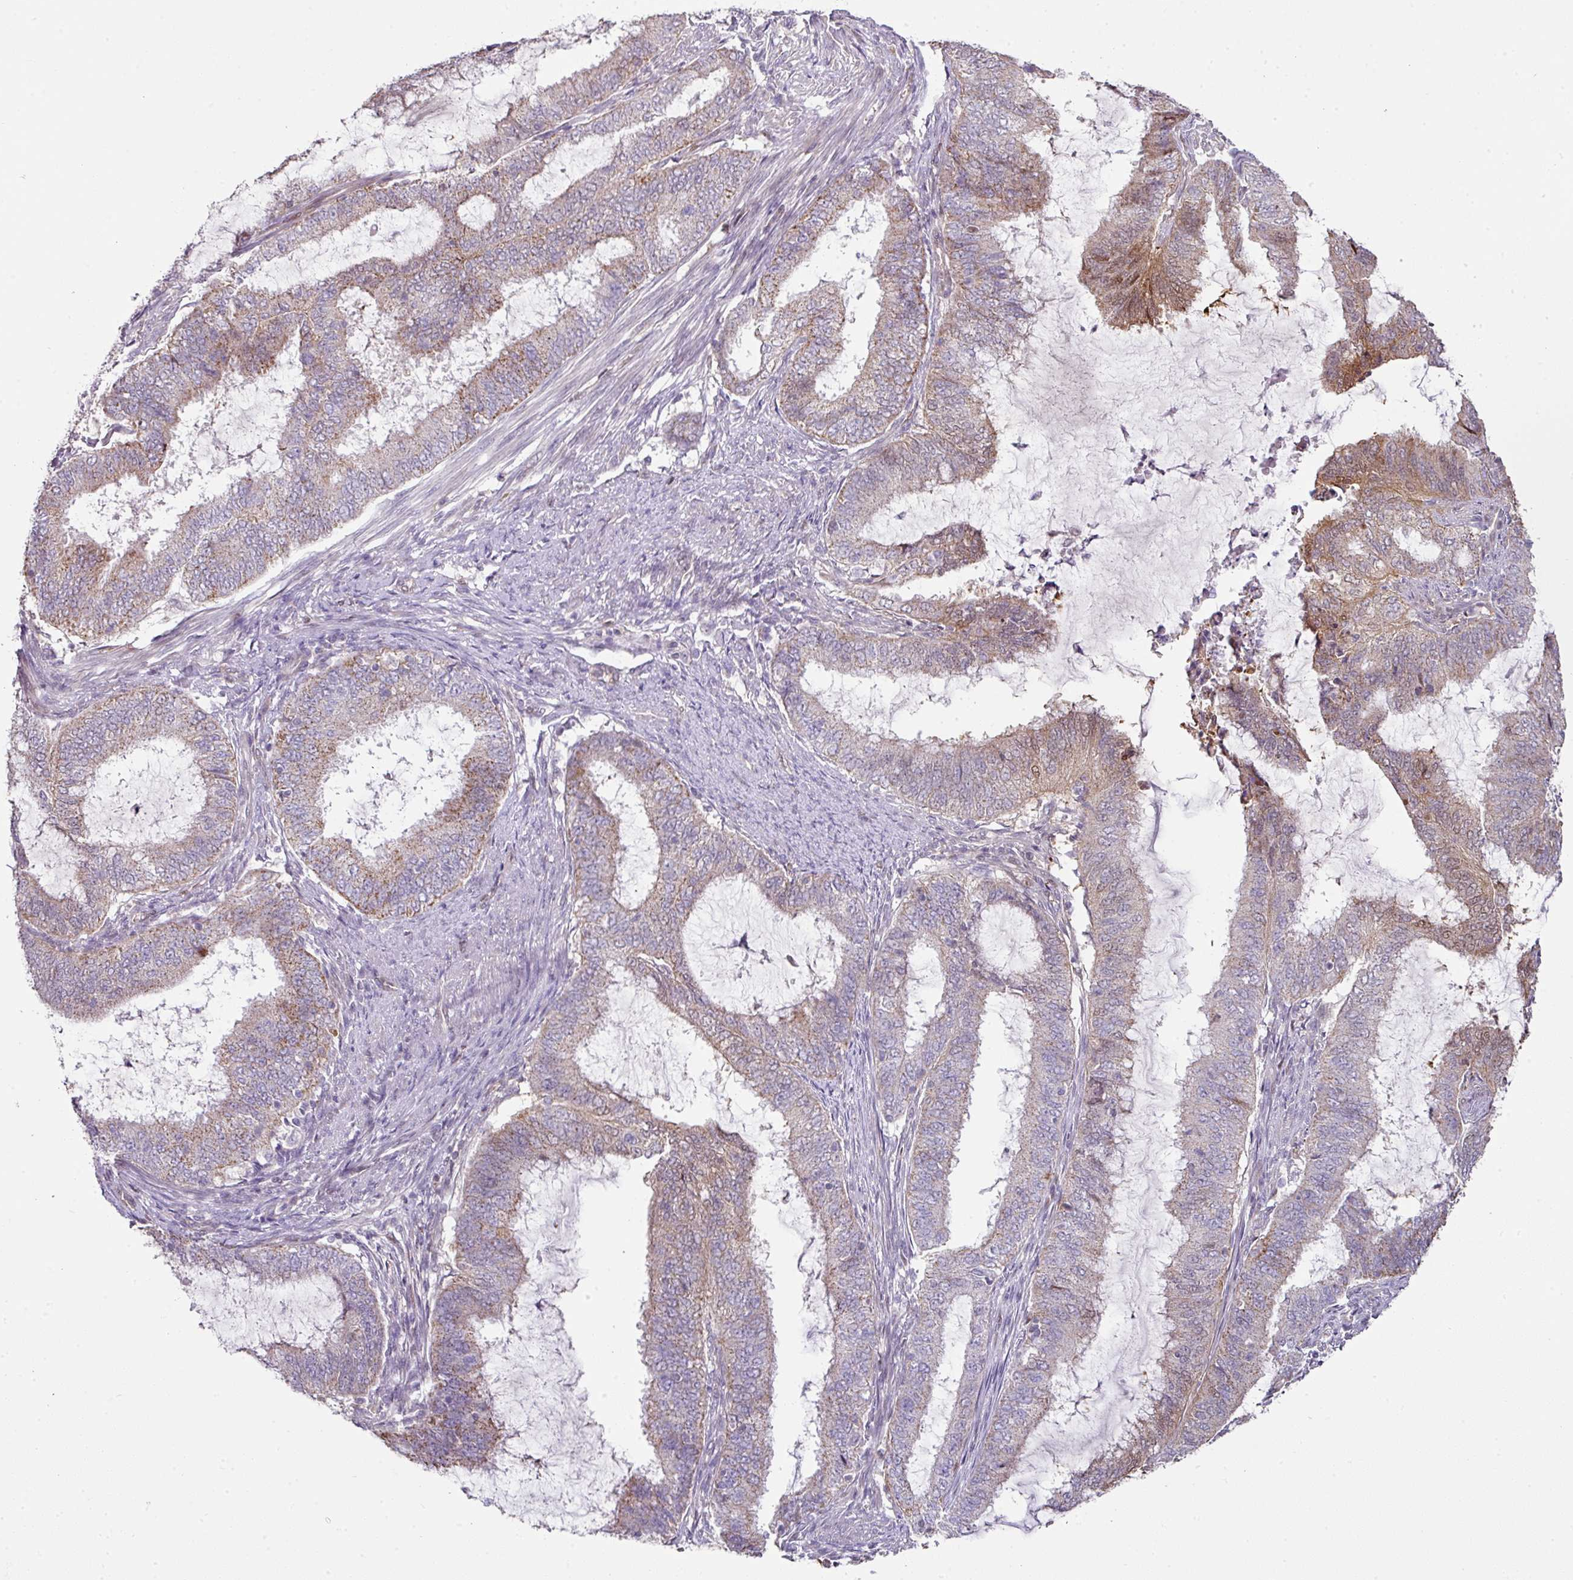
{"staining": {"intensity": "weak", "quantity": "25%-75%", "location": "cytoplasmic/membranous"}, "tissue": "endometrial cancer", "cell_type": "Tumor cells", "image_type": "cancer", "snomed": [{"axis": "morphology", "description": "Adenocarcinoma, NOS"}, {"axis": "topography", "description": "Endometrium"}], "caption": "Endometrial cancer (adenocarcinoma) stained with a brown dye displays weak cytoplasmic/membranous positive positivity in approximately 25%-75% of tumor cells.", "gene": "ANKRD18A", "patient": {"sex": "female", "age": 51}}